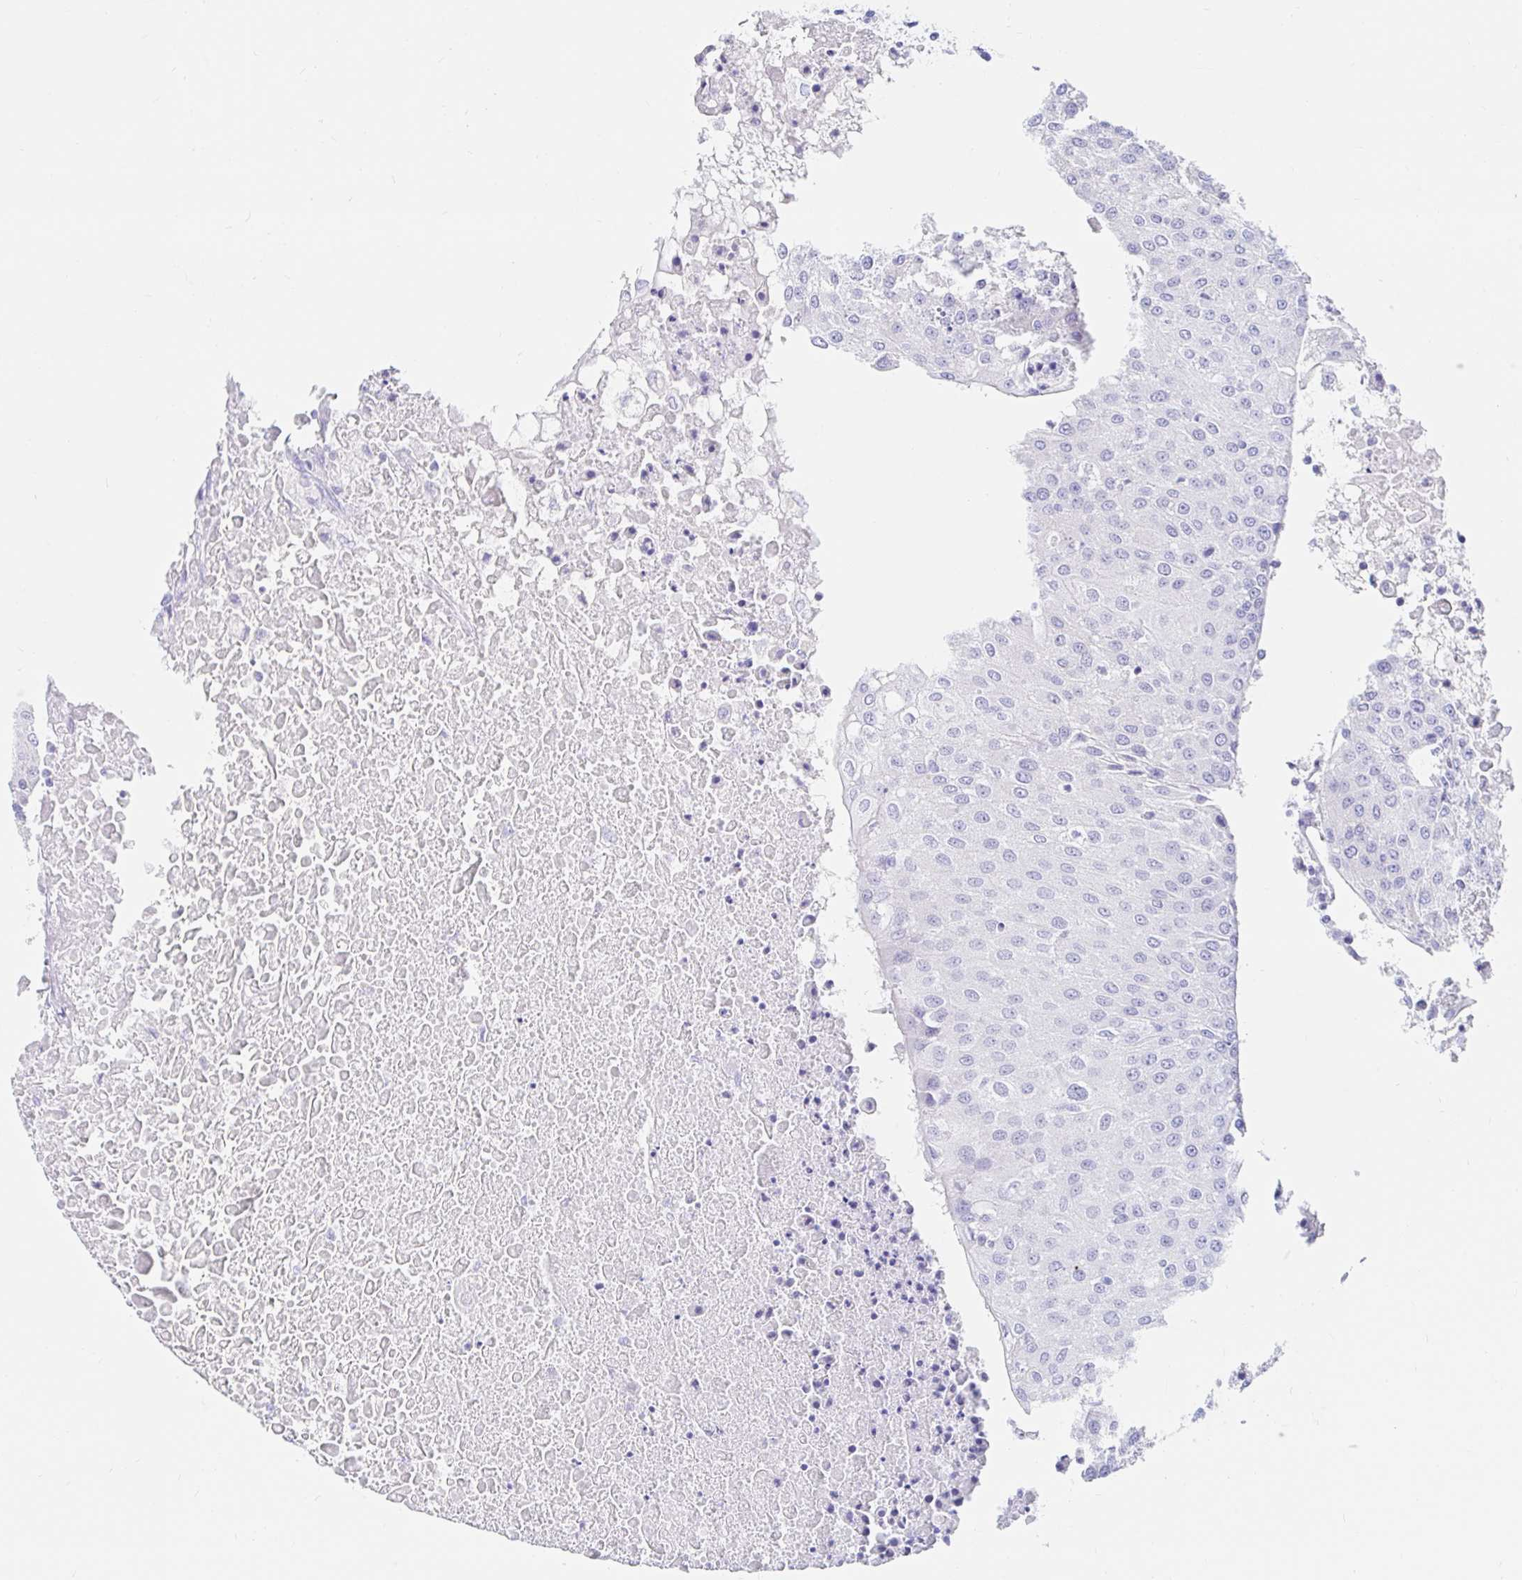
{"staining": {"intensity": "negative", "quantity": "none", "location": "none"}, "tissue": "urothelial cancer", "cell_type": "Tumor cells", "image_type": "cancer", "snomed": [{"axis": "morphology", "description": "Urothelial carcinoma, High grade"}, {"axis": "topography", "description": "Urinary bladder"}], "caption": "Human urothelial cancer stained for a protein using IHC exhibits no staining in tumor cells.", "gene": "OR6T1", "patient": {"sex": "female", "age": 85}}